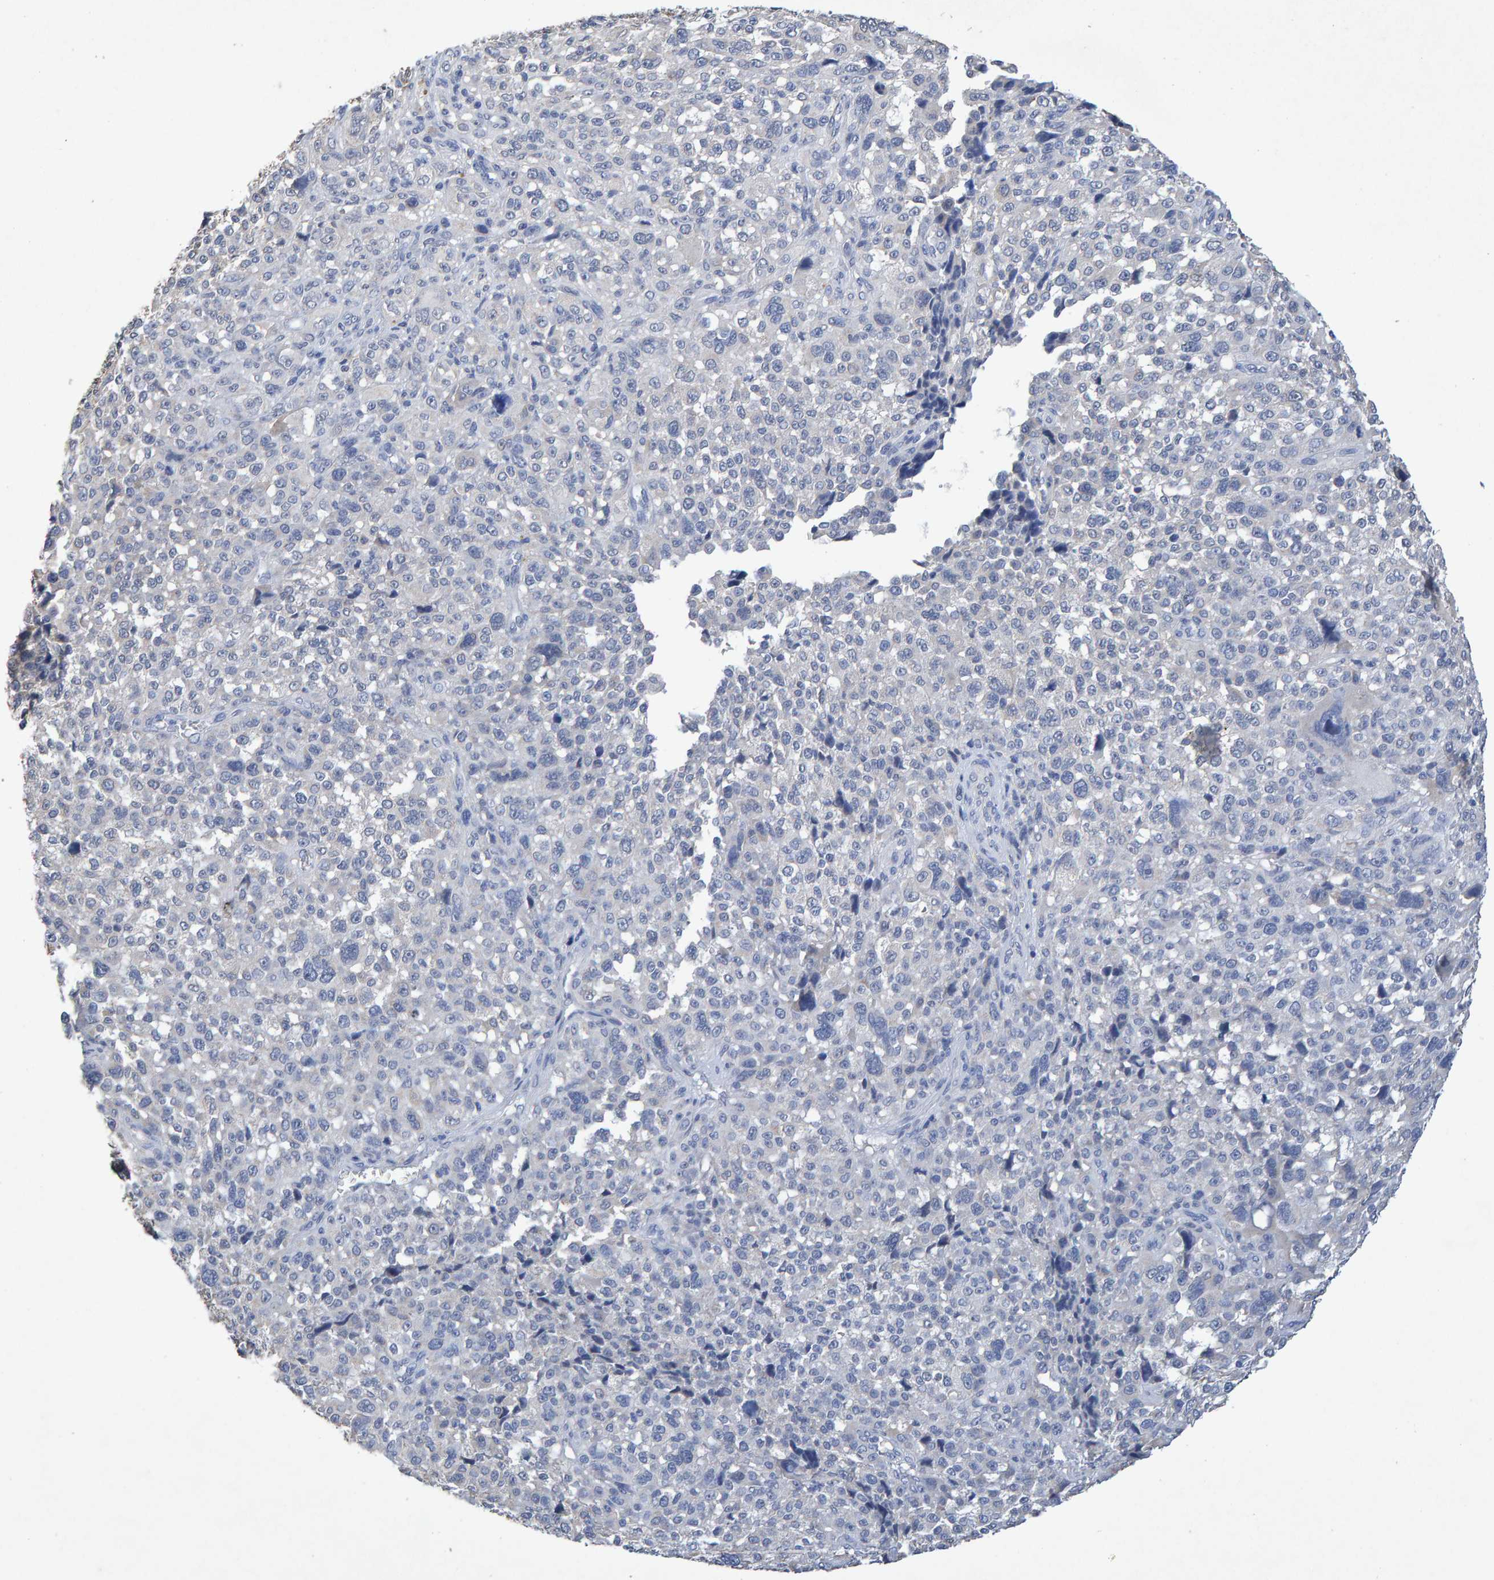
{"staining": {"intensity": "negative", "quantity": "none", "location": "none"}, "tissue": "melanoma", "cell_type": "Tumor cells", "image_type": "cancer", "snomed": [{"axis": "morphology", "description": "Malignant melanoma, NOS"}, {"axis": "topography", "description": "Skin"}], "caption": "This image is of melanoma stained with immunohistochemistry to label a protein in brown with the nuclei are counter-stained blue. There is no staining in tumor cells. (Brightfield microscopy of DAB IHC at high magnification).", "gene": "CTH", "patient": {"sex": "female", "age": 55}}